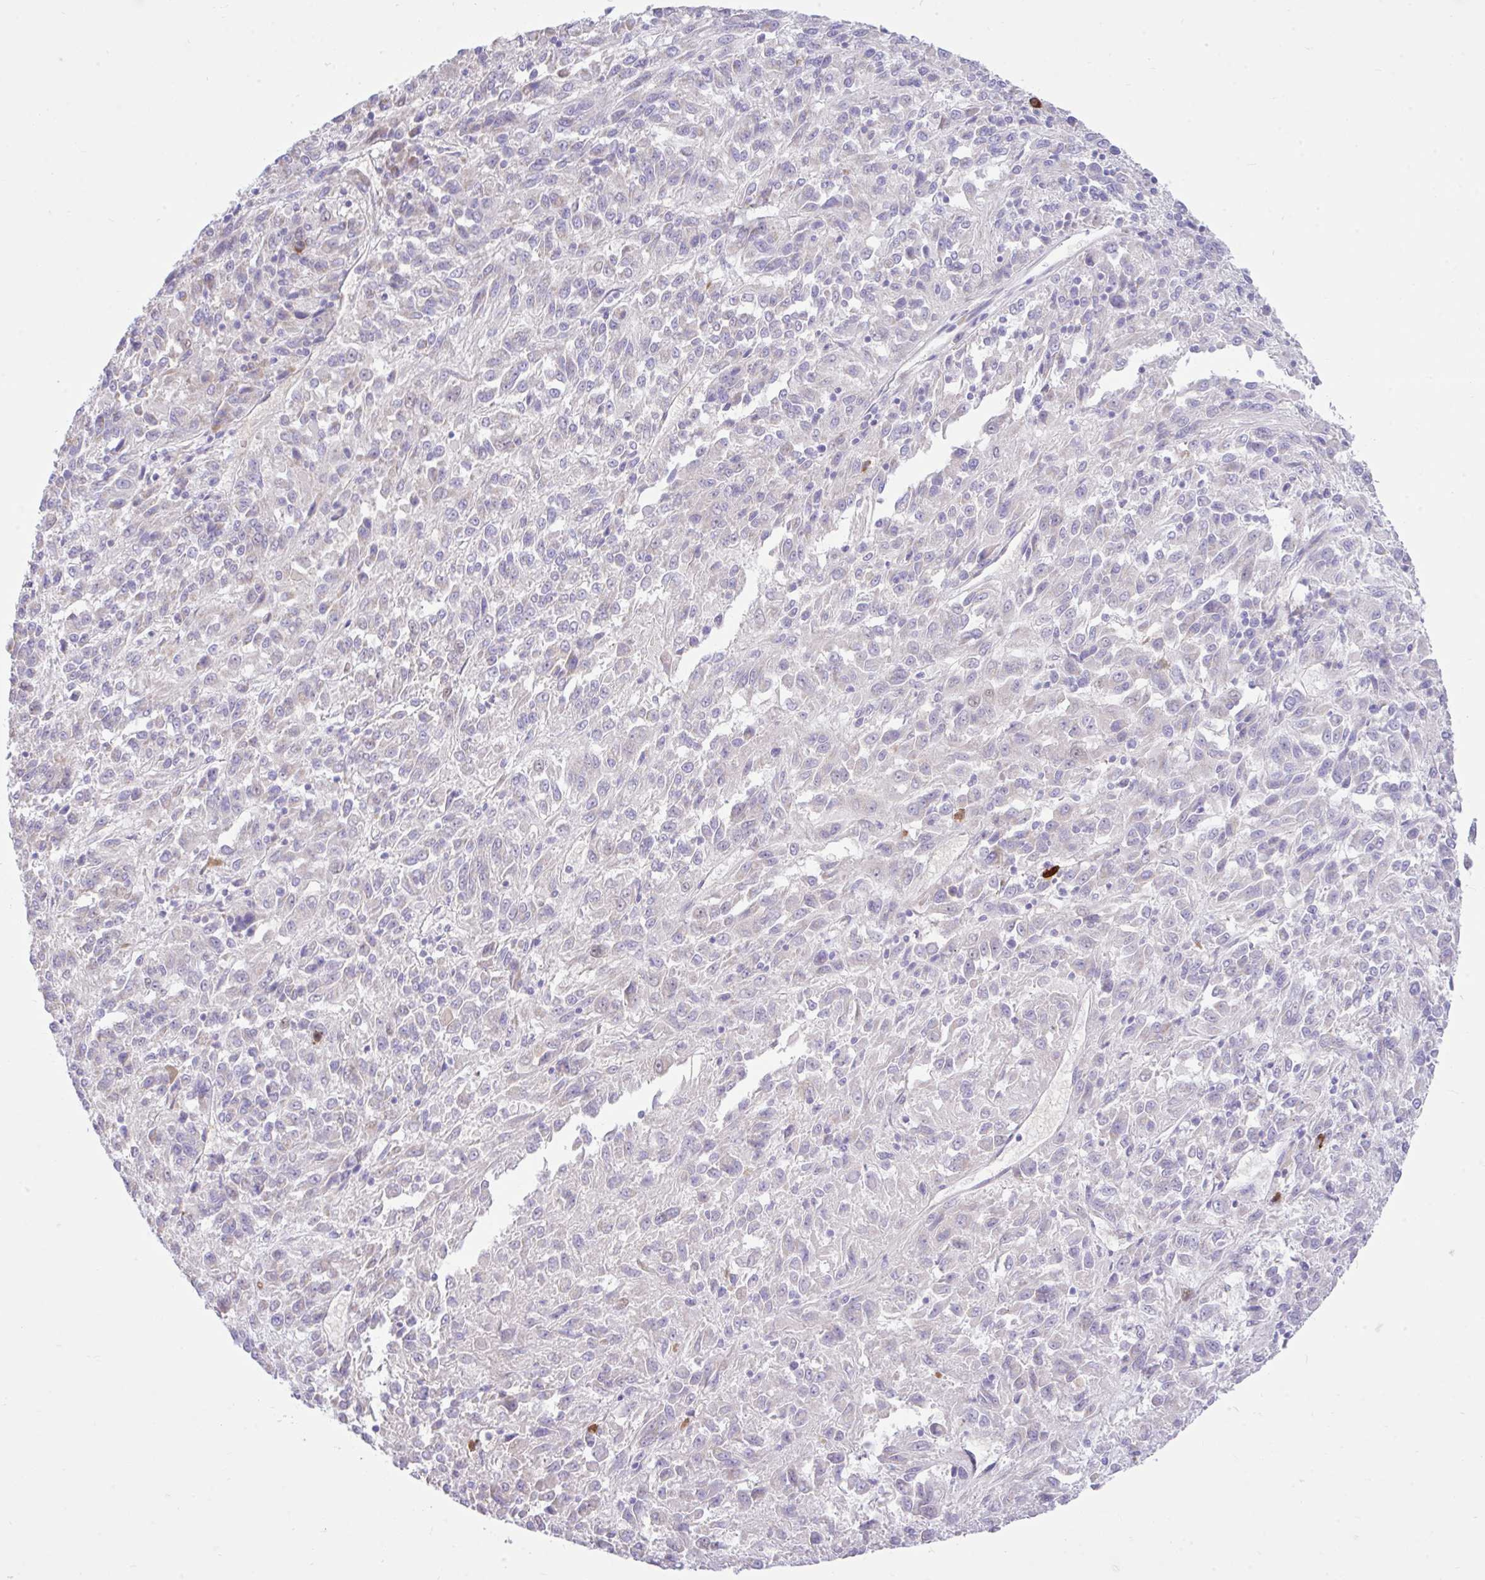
{"staining": {"intensity": "negative", "quantity": "none", "location": "none"}, "tissue": "melanoma", "cell_type": "Tumor cells", "image_type": "cancer", "snomed": [{"axis": "morphology", "description": "Malignant melanoma, Metastatic site"}, {"axis": "topography", "description": "Lung"}], "caption": "Histopathology image shows no protein staining in tumor cells of melanoma tissue. Nuclei are stained in blue.", "gene": "EEF1A2", "patient": {"sex": "male", "age": 64}}